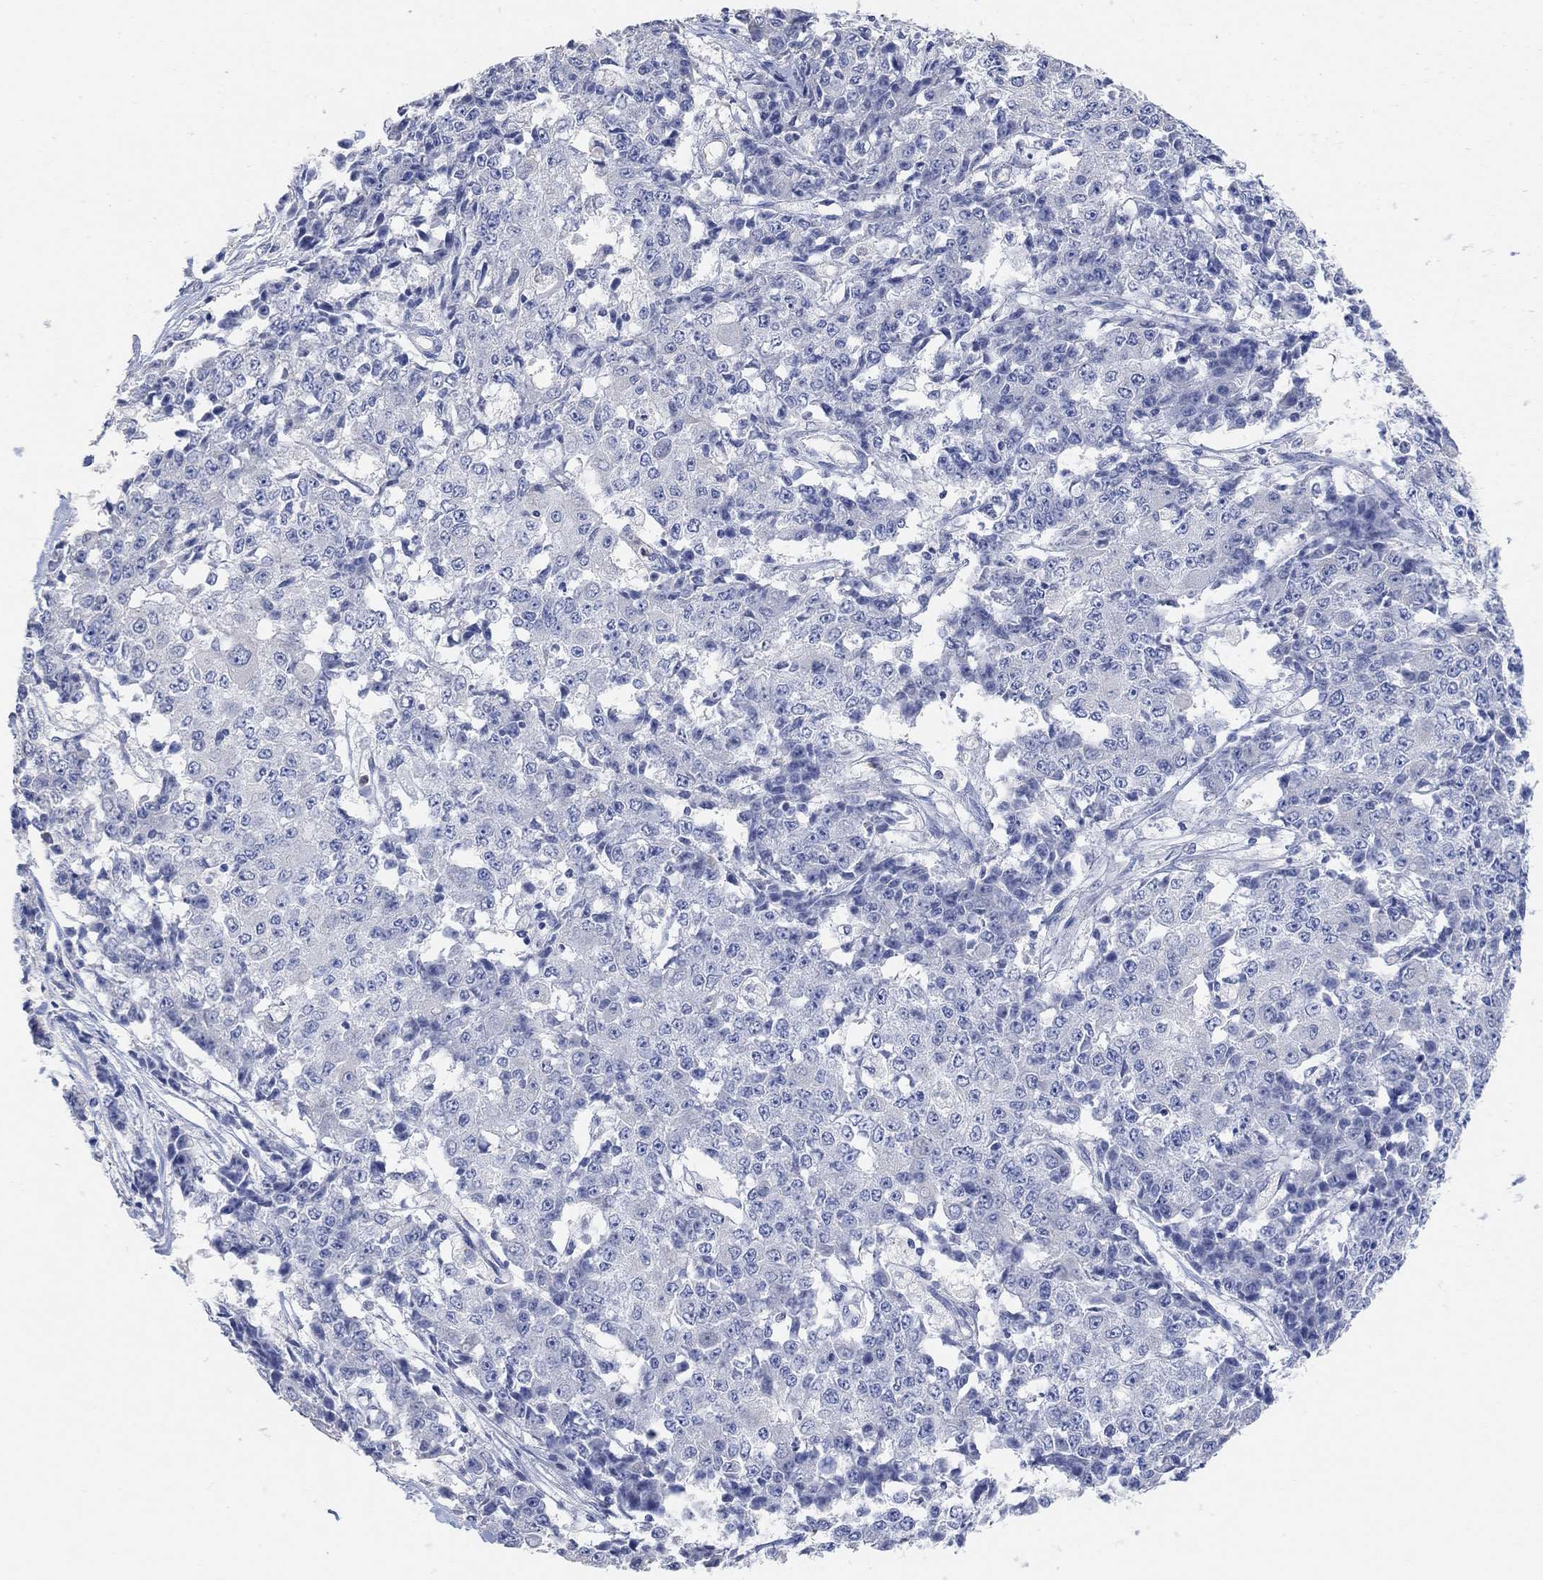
{"staining": {"intensity": "negative", "quantity": "none", "location": "none"}, "tissue": "ovarian cancer", "cell_type": "Tumor cells", "image_type": "cancer", "snomed": [{"axis": "morphology", "description": "Carcinoma, endometroid"}, {"axis": "topography", "description": "Ovary"}], "caption": "High power microscopy micrograph of an IHC image of ovarian cancer, revealing no significant expression in tumor cells.", "gene": "NLRP14", "patient": {"sex": "female", "age": 42}}